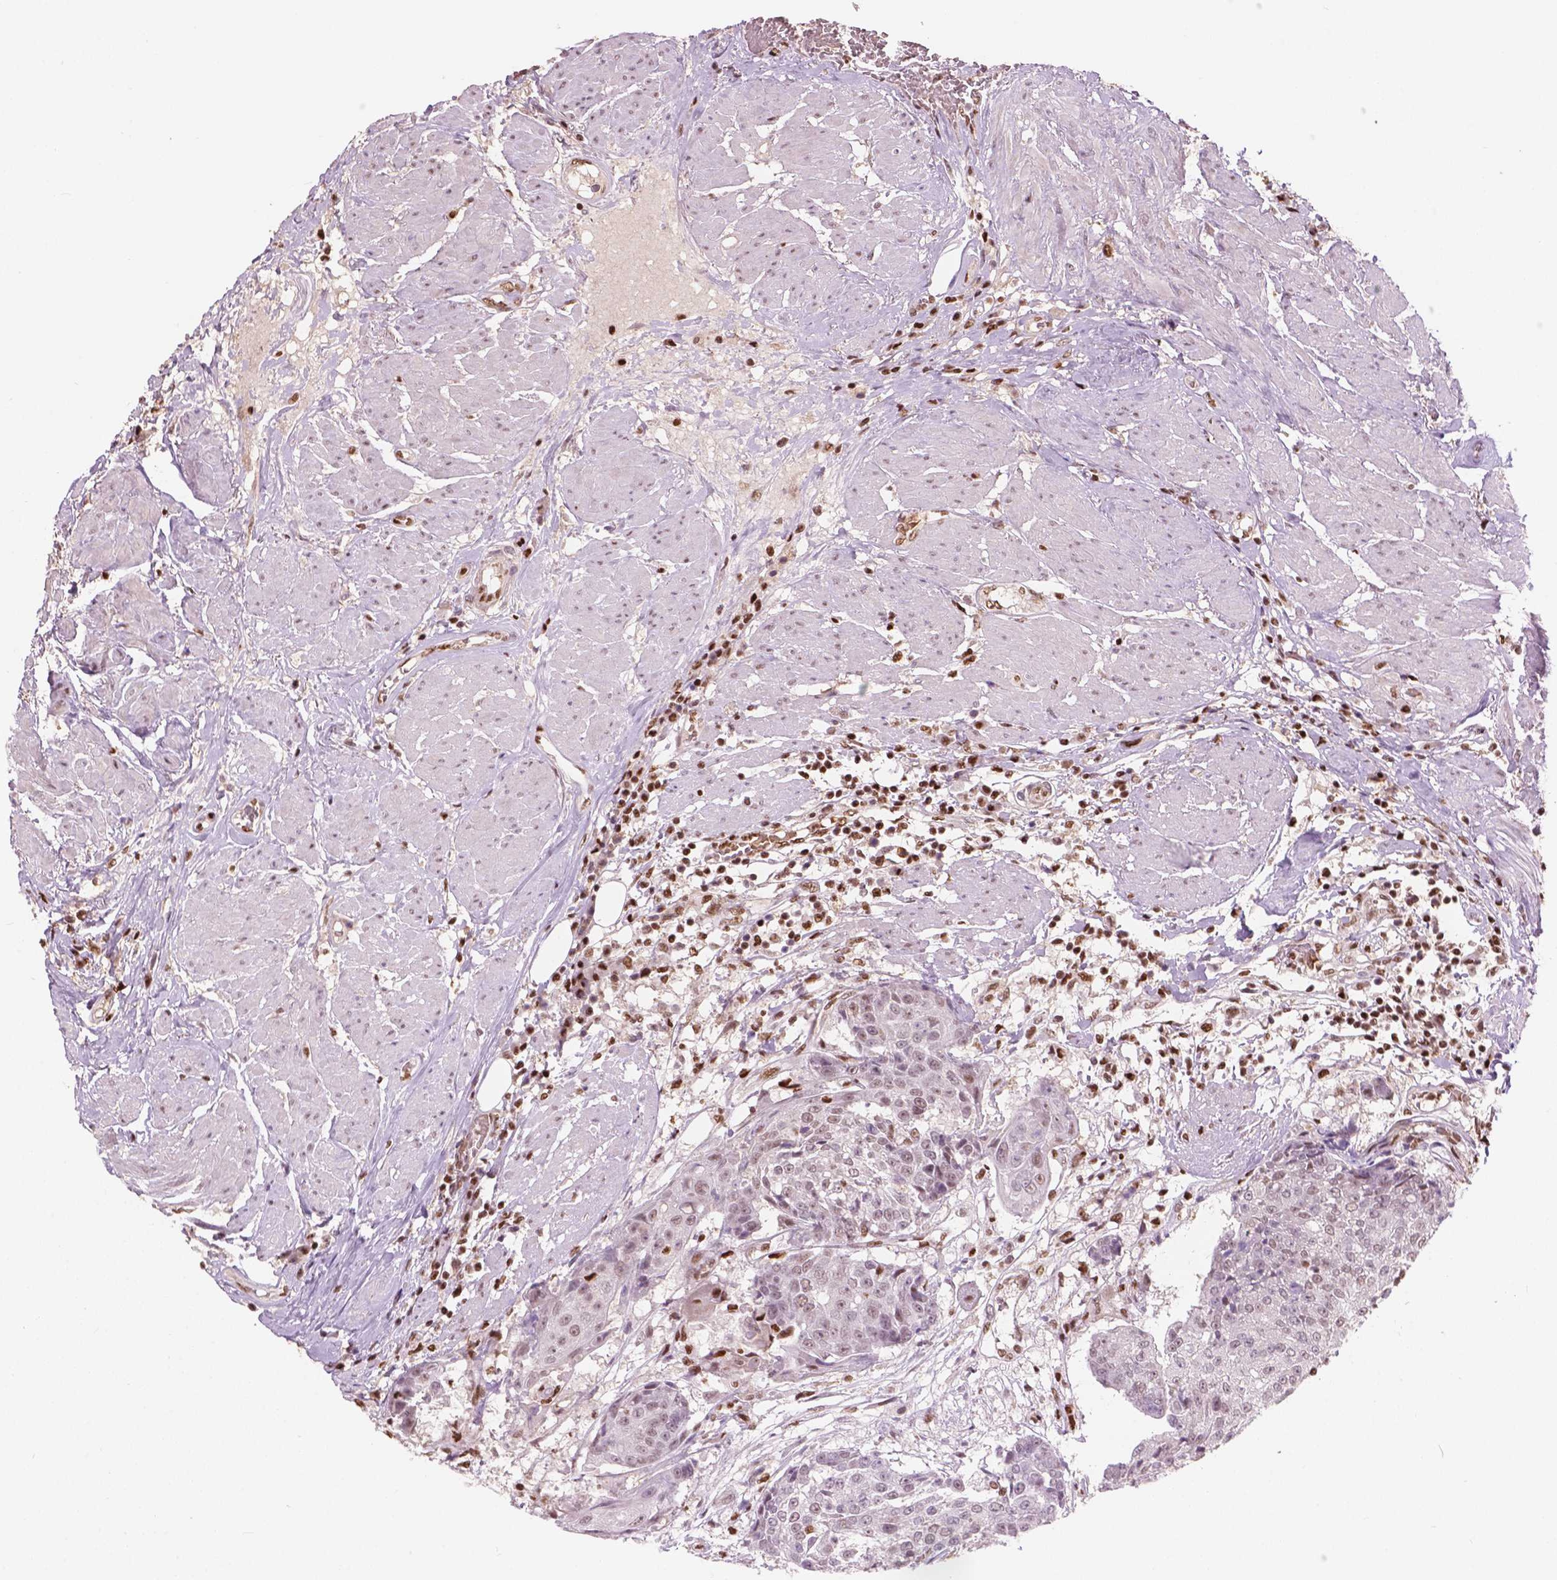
{"staining": {"intensity": "weak", "quantity": "25%-75%", "location": "nuclear"}, "tissue": "urothelial cancer", "cell_type": "Tumor cells", "image_type": "cancer", "snomed": [{"axis": "morphology", "description": "Urothelial carcinoma, High grade"}, {"axis": "topography", "description": "Urinary bladder"}], "caption": "Weak nuclear protein positivity is identified in approximately 25%-75% of tumor cells in high-grade urothelial carcinoma.", "gene": "ANP32B", "patient": {"sex": "female", "age": 63}}